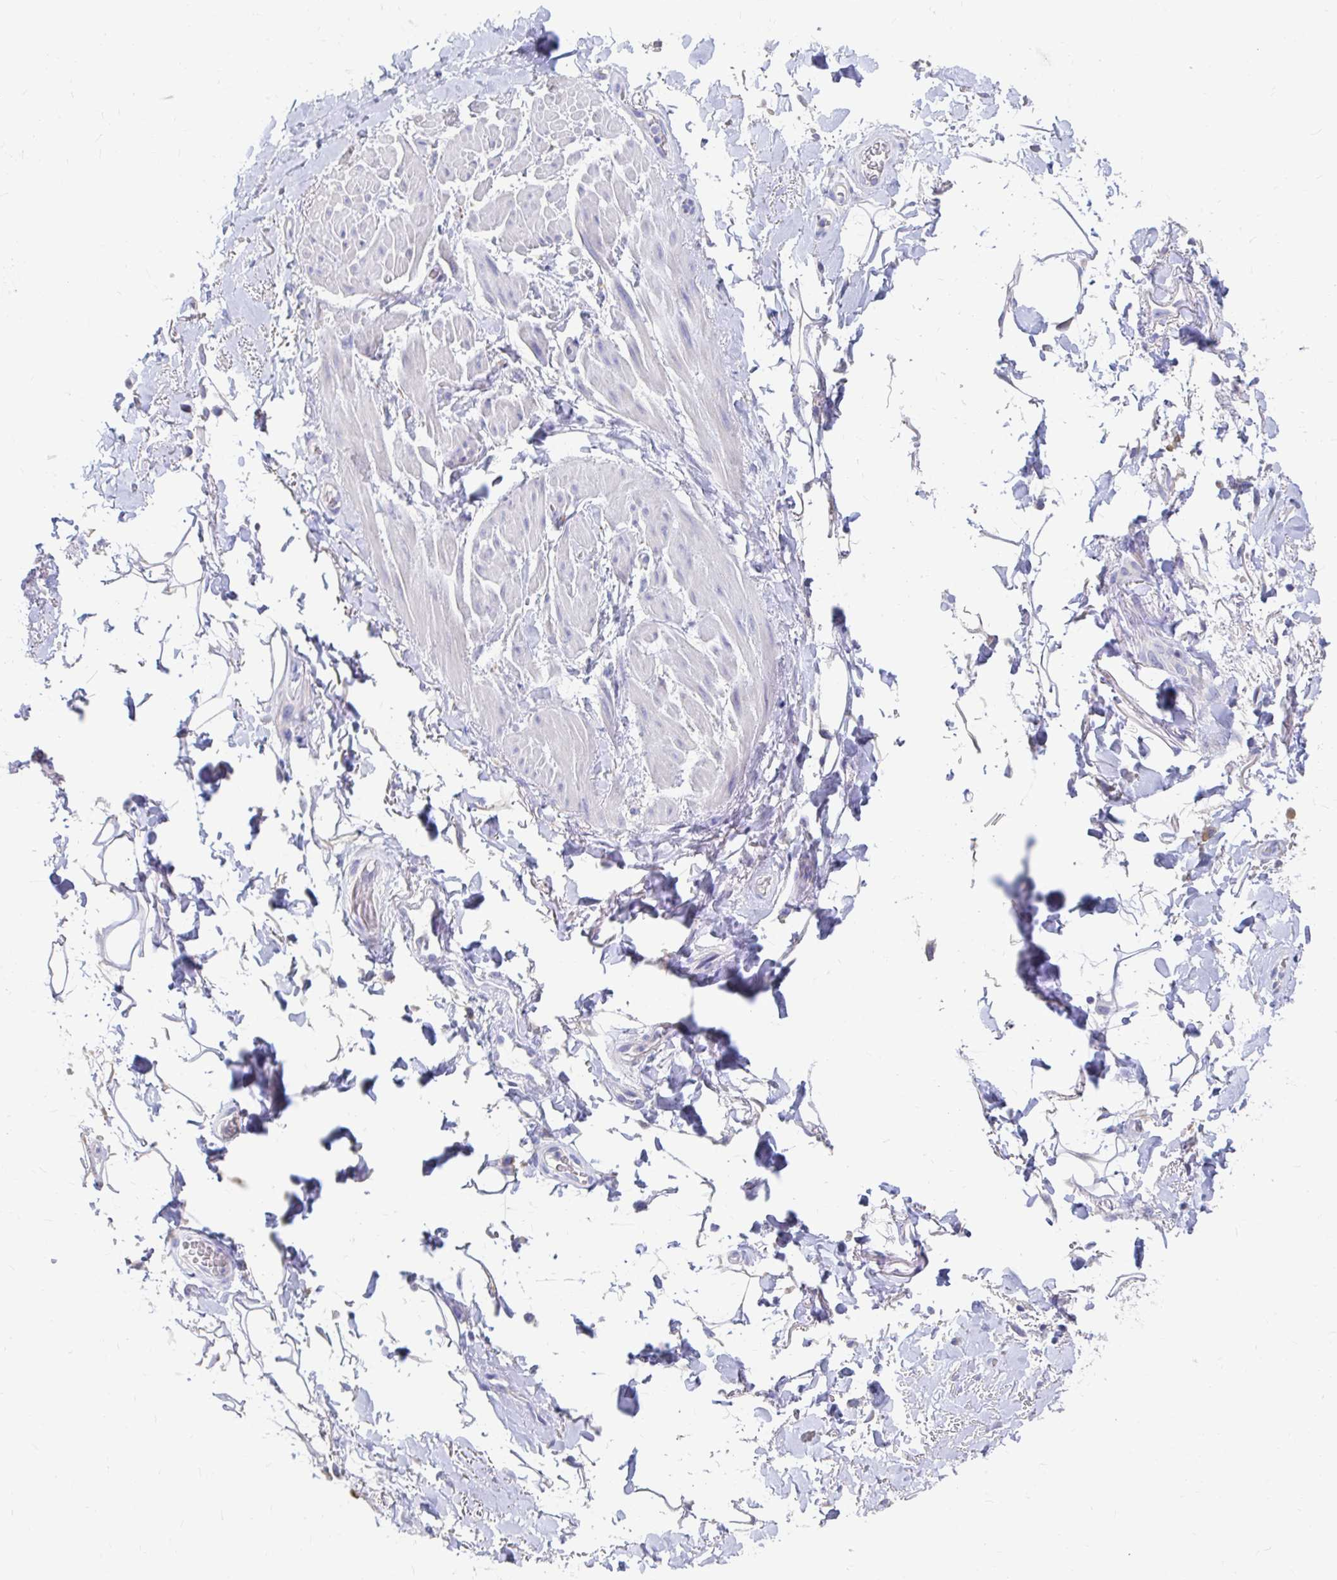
{"staining": {"intensity": "negative", "quantity": "none", "location": "none"}, "tissue": "adipose tissue", "cell_type": "Adipocytes", "image_type": "normal", "snomed": [{"axis": "morphology", "description": "Normal tissue, NOS"}, {"axis": "topography", "description": "Anal"}, {"axis": "topography", "description": "Peripheral nerve tissue"}], "caption": "Immunohistochemistry (IHC) photomicrograph of benign adipose tissue: adipose tissue stained with DAB (3,3'-diaminobenzidine) displays no significant protein positivity in adipocytes.", "gene": "LAMC3", "patient": {"sex": "male", "age": 53}}